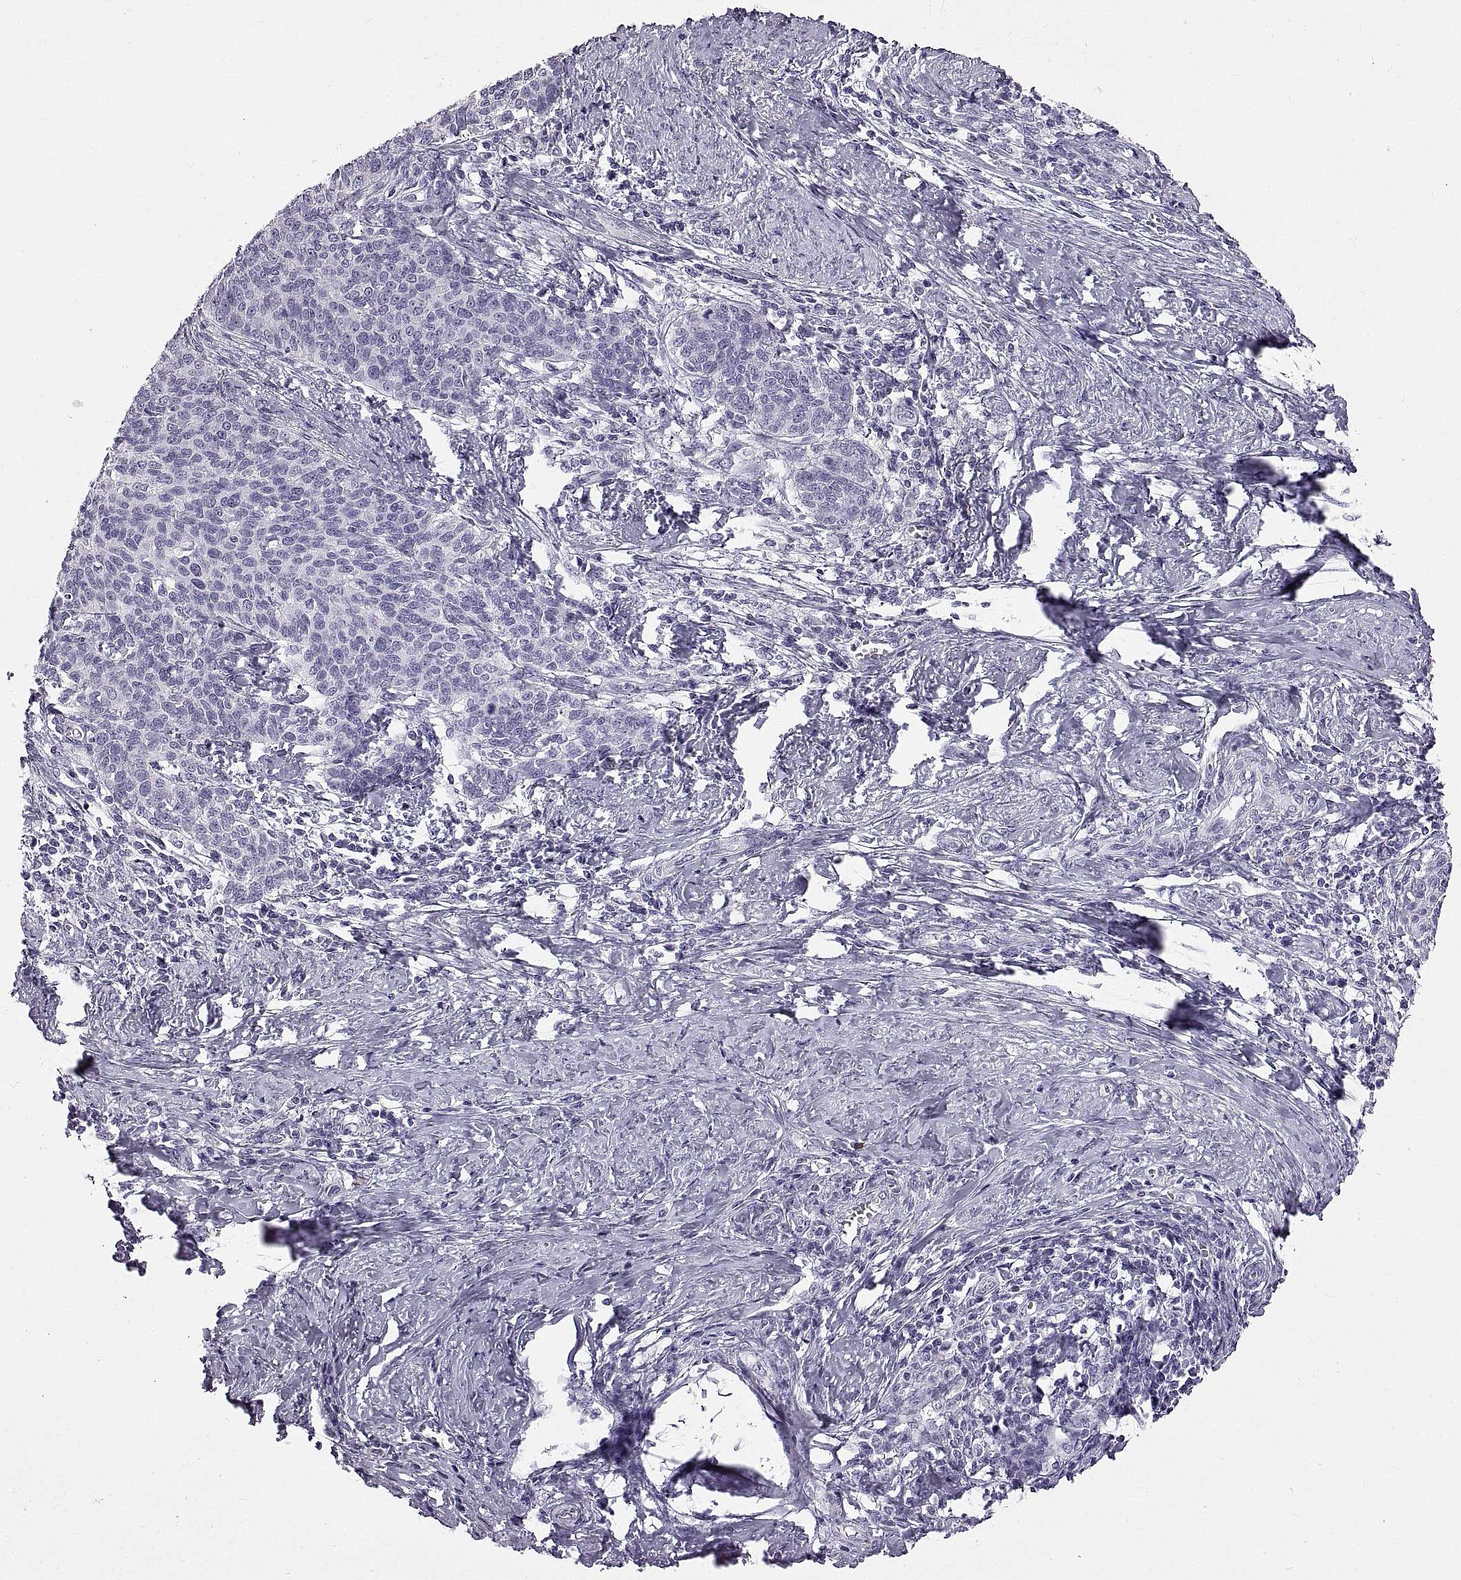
{"staining": {"intensity": "negative", "quantity": "none", "location": "none"}, "tissue": "cervical cancer", "cell_type": "Tumor cells", "image_type": "cancer", "snomed": [{"axis": "morphology", "description": "Squamous cell carcinoma, NOS"}, {"axis": "topography", "description": "Cervix"}], "caption": "High magnification brightfield microscopy of cervical cancer (squamous cell carcinoma) stained with DAB (brown) and counterstained with hematoxylin (blue): tumor cells show no significant expression.", "gene": "WFDC8", "patient": {"sex": "female", "age": 39}}